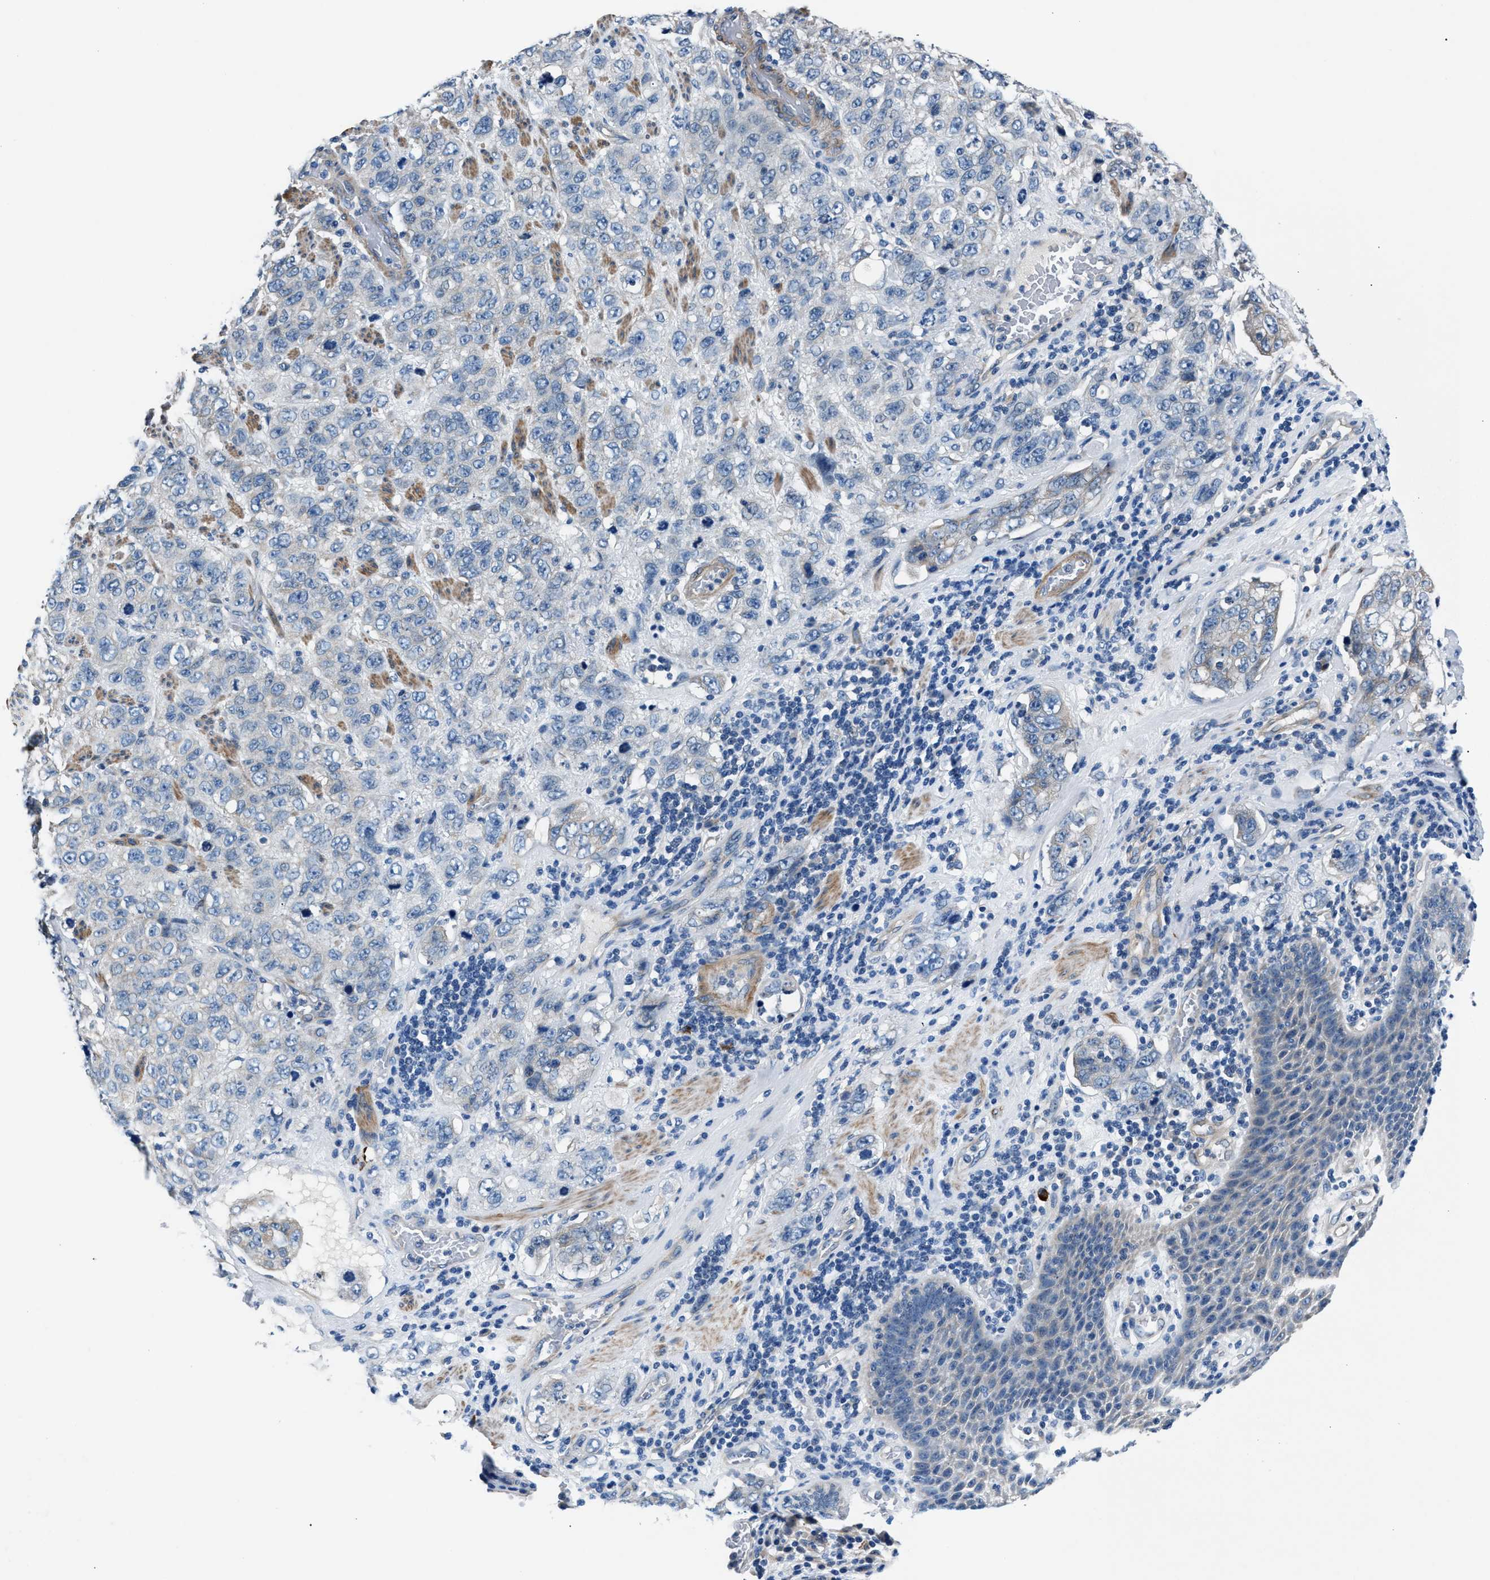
{"staining": {"intensity": "negative", "quantity": "none", "location": "none"}, "tissue": "stomach cancer", "cell_type": "Tumor cells", "image_type": "cancer", "snomed": [{"axis": "morphology", "description": "Adenocarcinoma, NOS"}, {"axis": "topography", "description": "Stomach"}], "caption": "There is no significant expression in tumor cells of stomach cancer (adenocarcinoma). (DAB IHC visualized using brightfield microscopy, high magnification).", "gene": "CDRT4", "patient": {"sex": "male", "age": 48}}